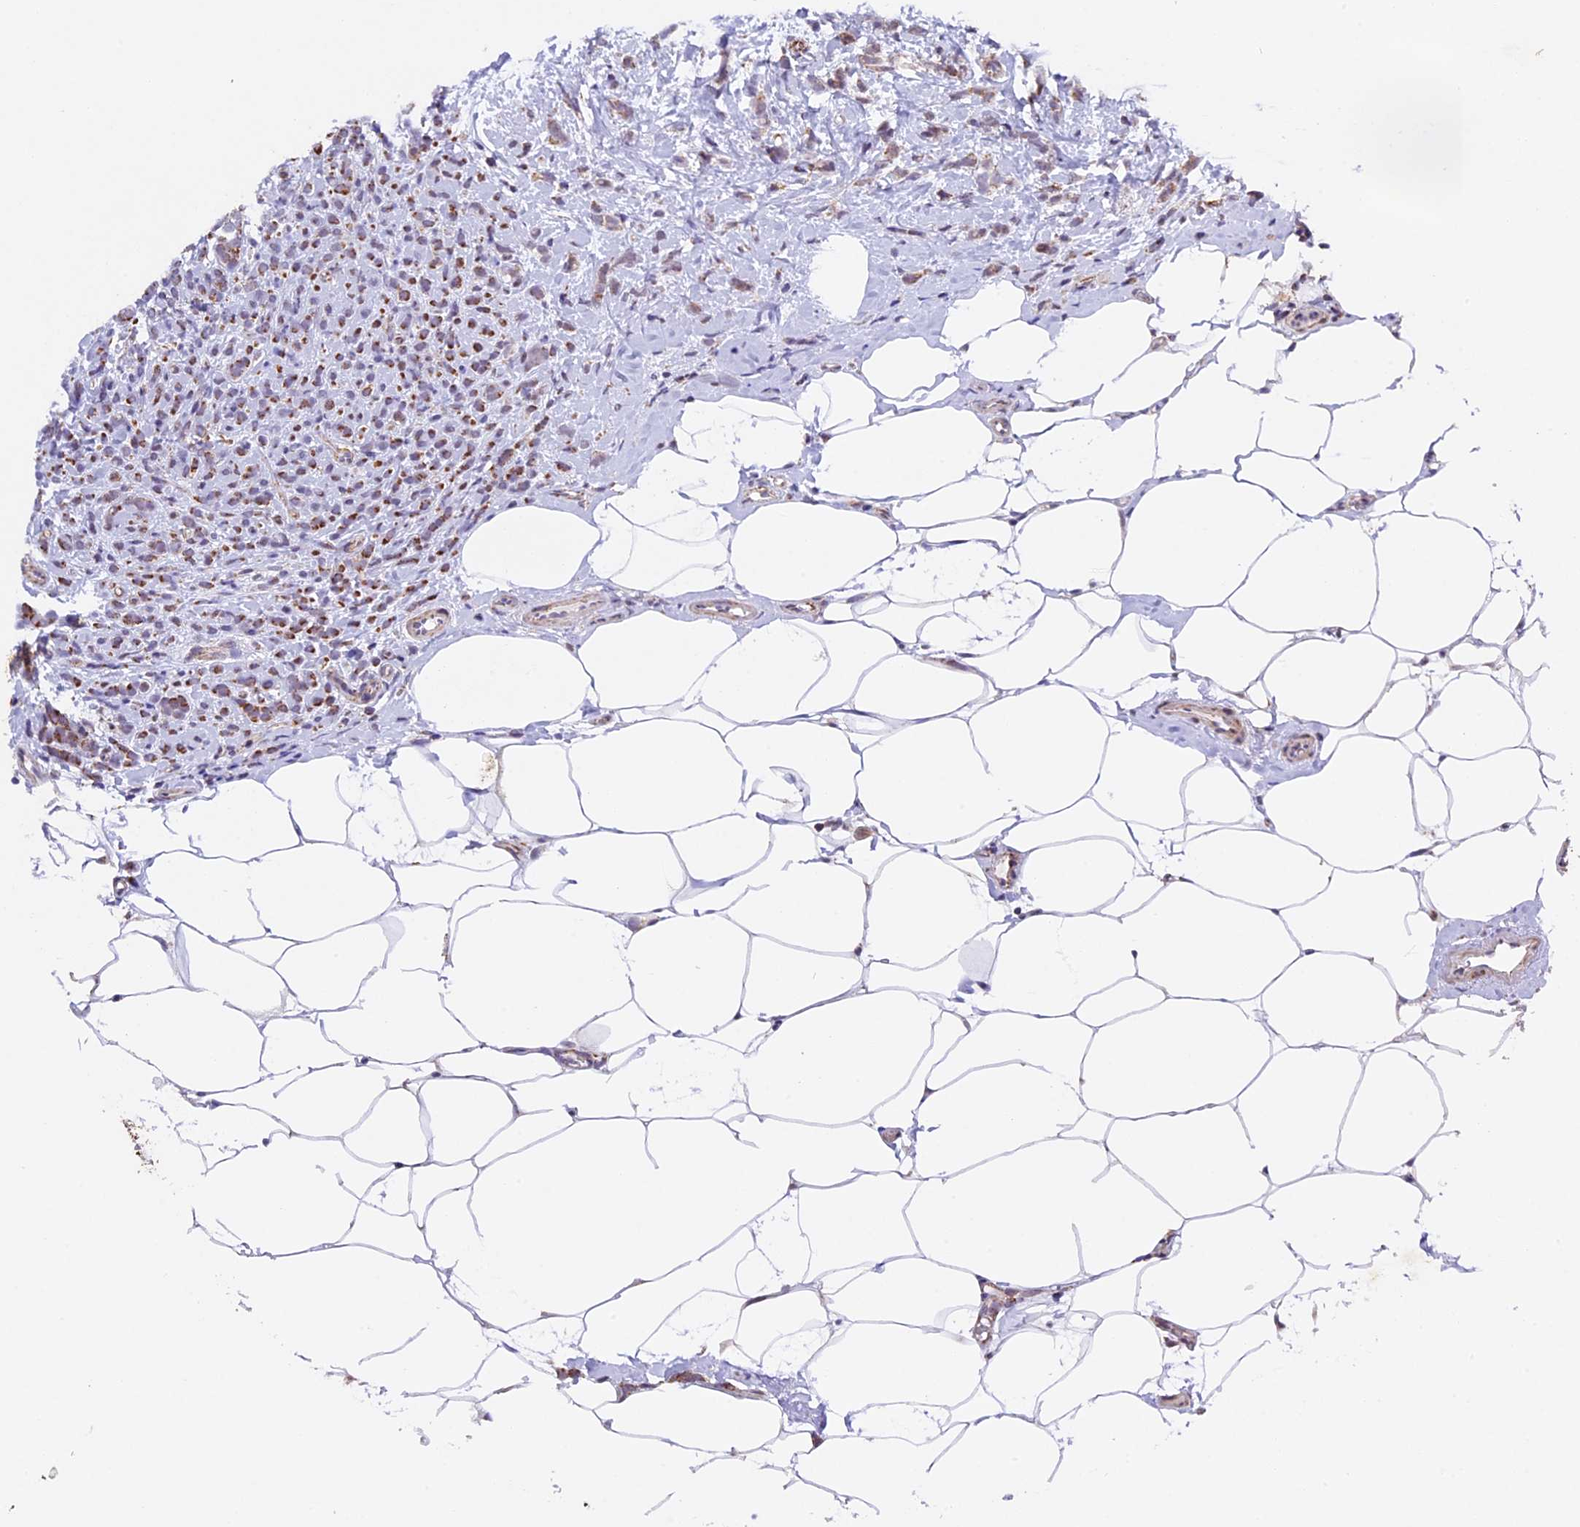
{"staining": {"intensity": "moderate", "quantity": ">75%", "location": "cytoplasmic/membranous"}, "tissue": "breast cancer", "cell_type": "Tumor cells", "image_type": "cancer", "snomed": [{"axis": "morphology", "description": "Lobular carcinoma"}, {"axis": "topography", "description": "Breast"}], "caption": "Breast lobular carcinoma stained with IHC demonstrates moderate cytoplasmic/membranous positivity in approximately >75% of tumor cells.", "gene": "TFAM", "patient": {"sex": "female", "age": 58}}